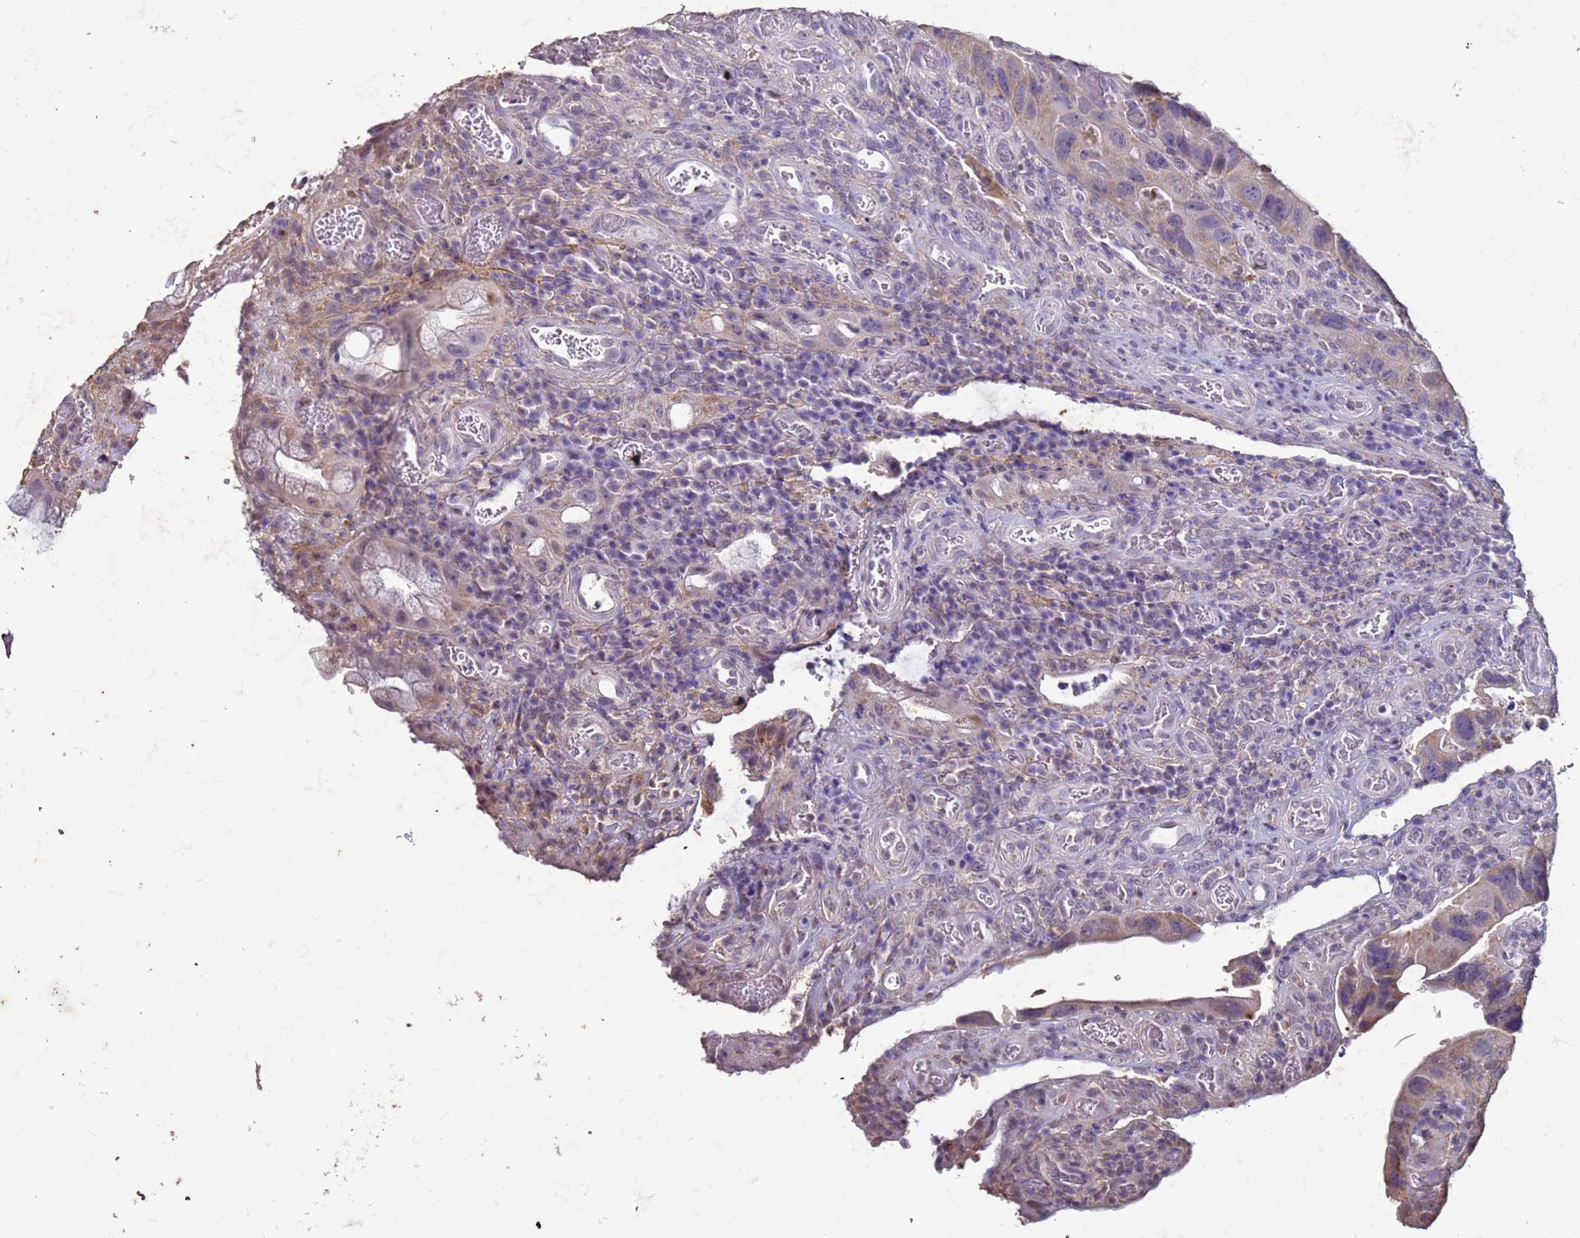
{"staining": {"intensity": "weak", "quantity": "<25%", "location": "cytoplasmic/membranous"}, "tissue": "colorectal cancer", "cell_type": "Tumor cells", "image_type": "cancer", "snomed": [{"axis": "morphology", "description": "Adenocarcinoma, NOS"}, {"axis": "topography", "description": "Rectum"}], "caption": "Tumor cells show no significant expression in colorectal cancer (adenocarcinoma).", "gene": "SLC25A15", "patient": {"sex": "male", "age": 63}}